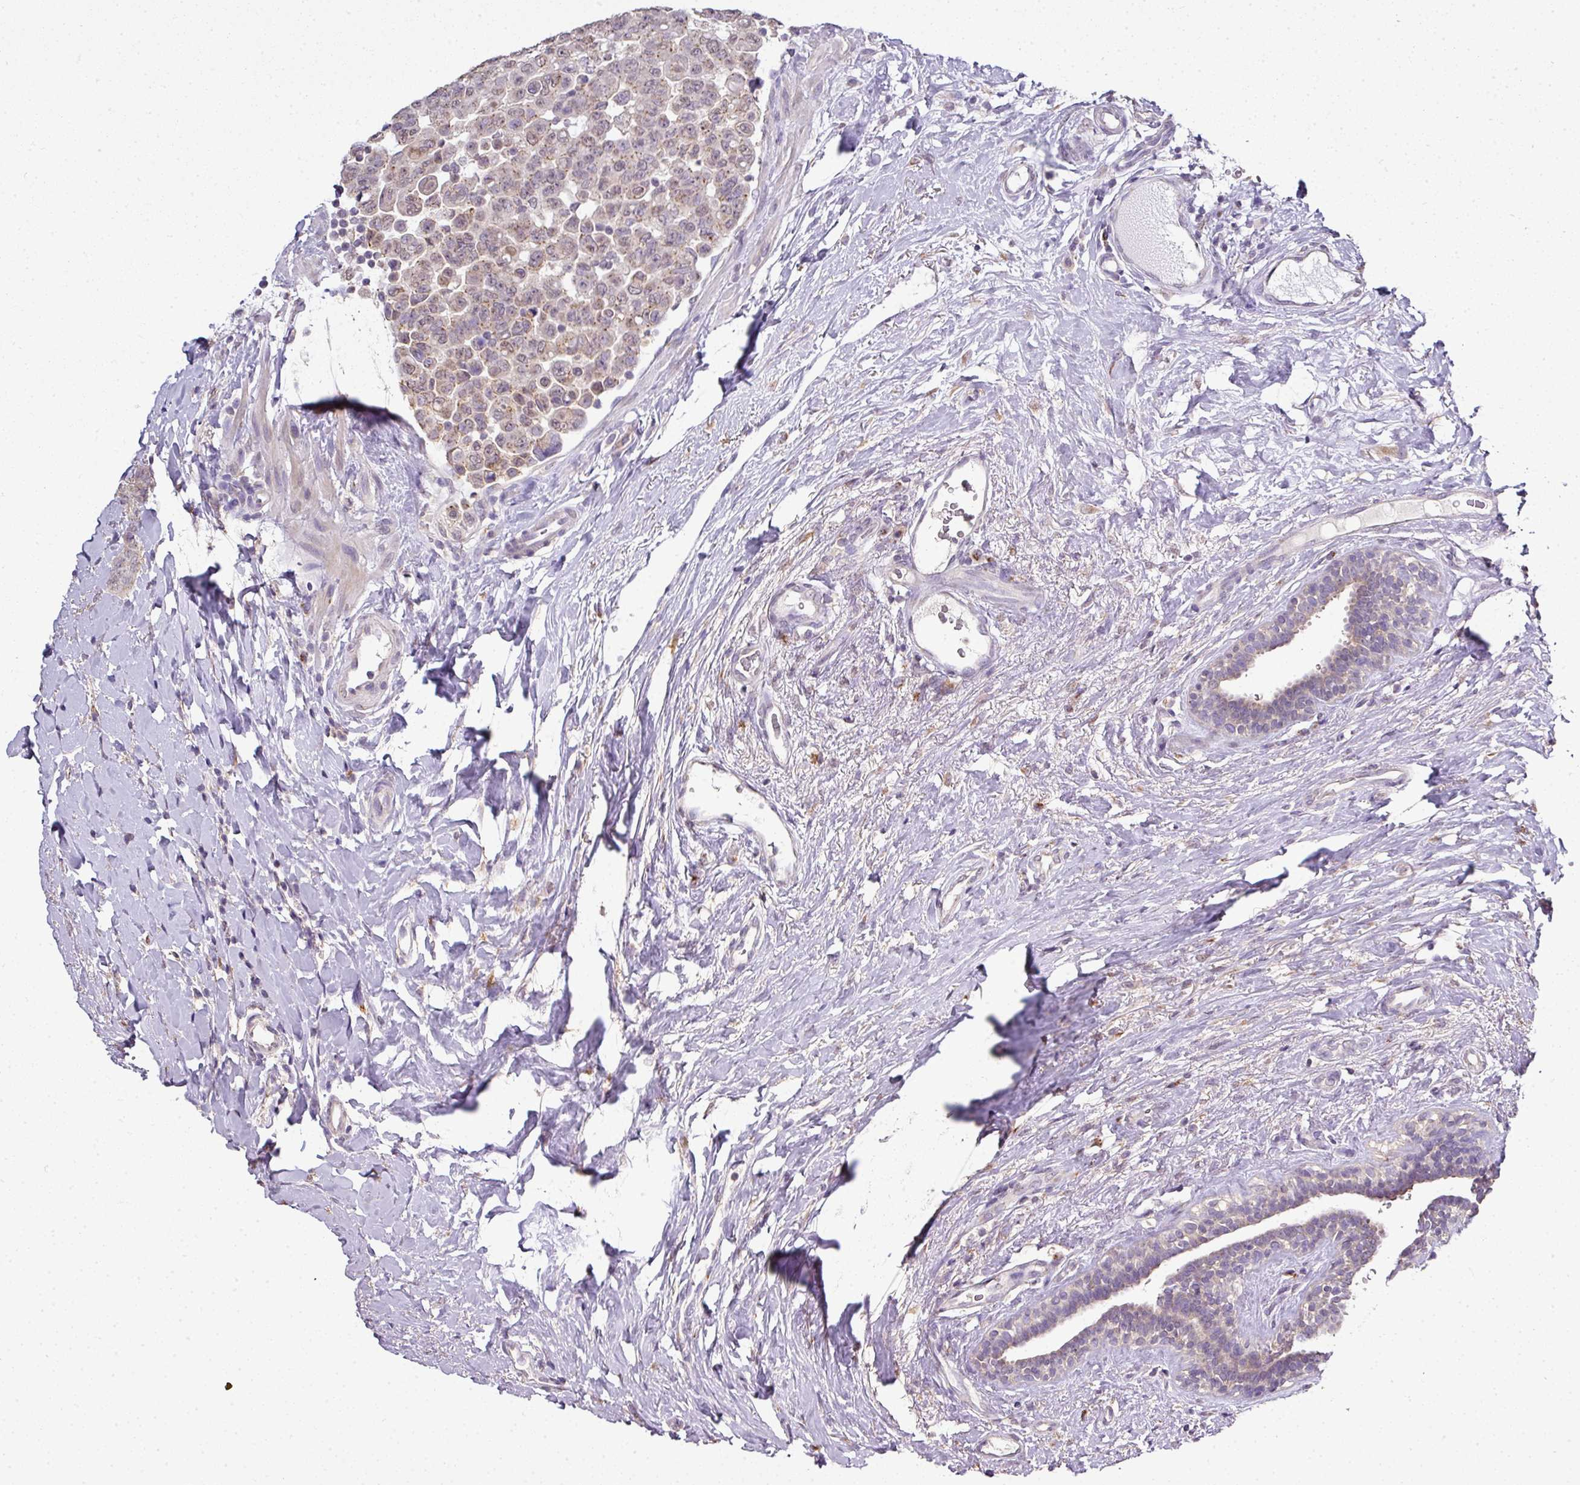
{"staining": {"intensity": "weak", "quantity": "25%-75%", "location": "cytoplasmic/membranous"}, "tissue": "breast cancer", "cell_type": "Tumor cells", "image_type": "cancer", "snomed": [{"axis": "morphology", "description": "Duct carcinoma"}, {"axis": "topography", "description": "Breast"}], "caption": "Immunohistochemistry (IHC) image of breast cancer (intraductal carcinoma) stained for a protein (brown), which displays low levels of weak cytoplasmic/membranous staining in approximately 25%-75% of tumor cells.", "gene": "JPH2", "patient": {"sex": "female", "age": 40}}